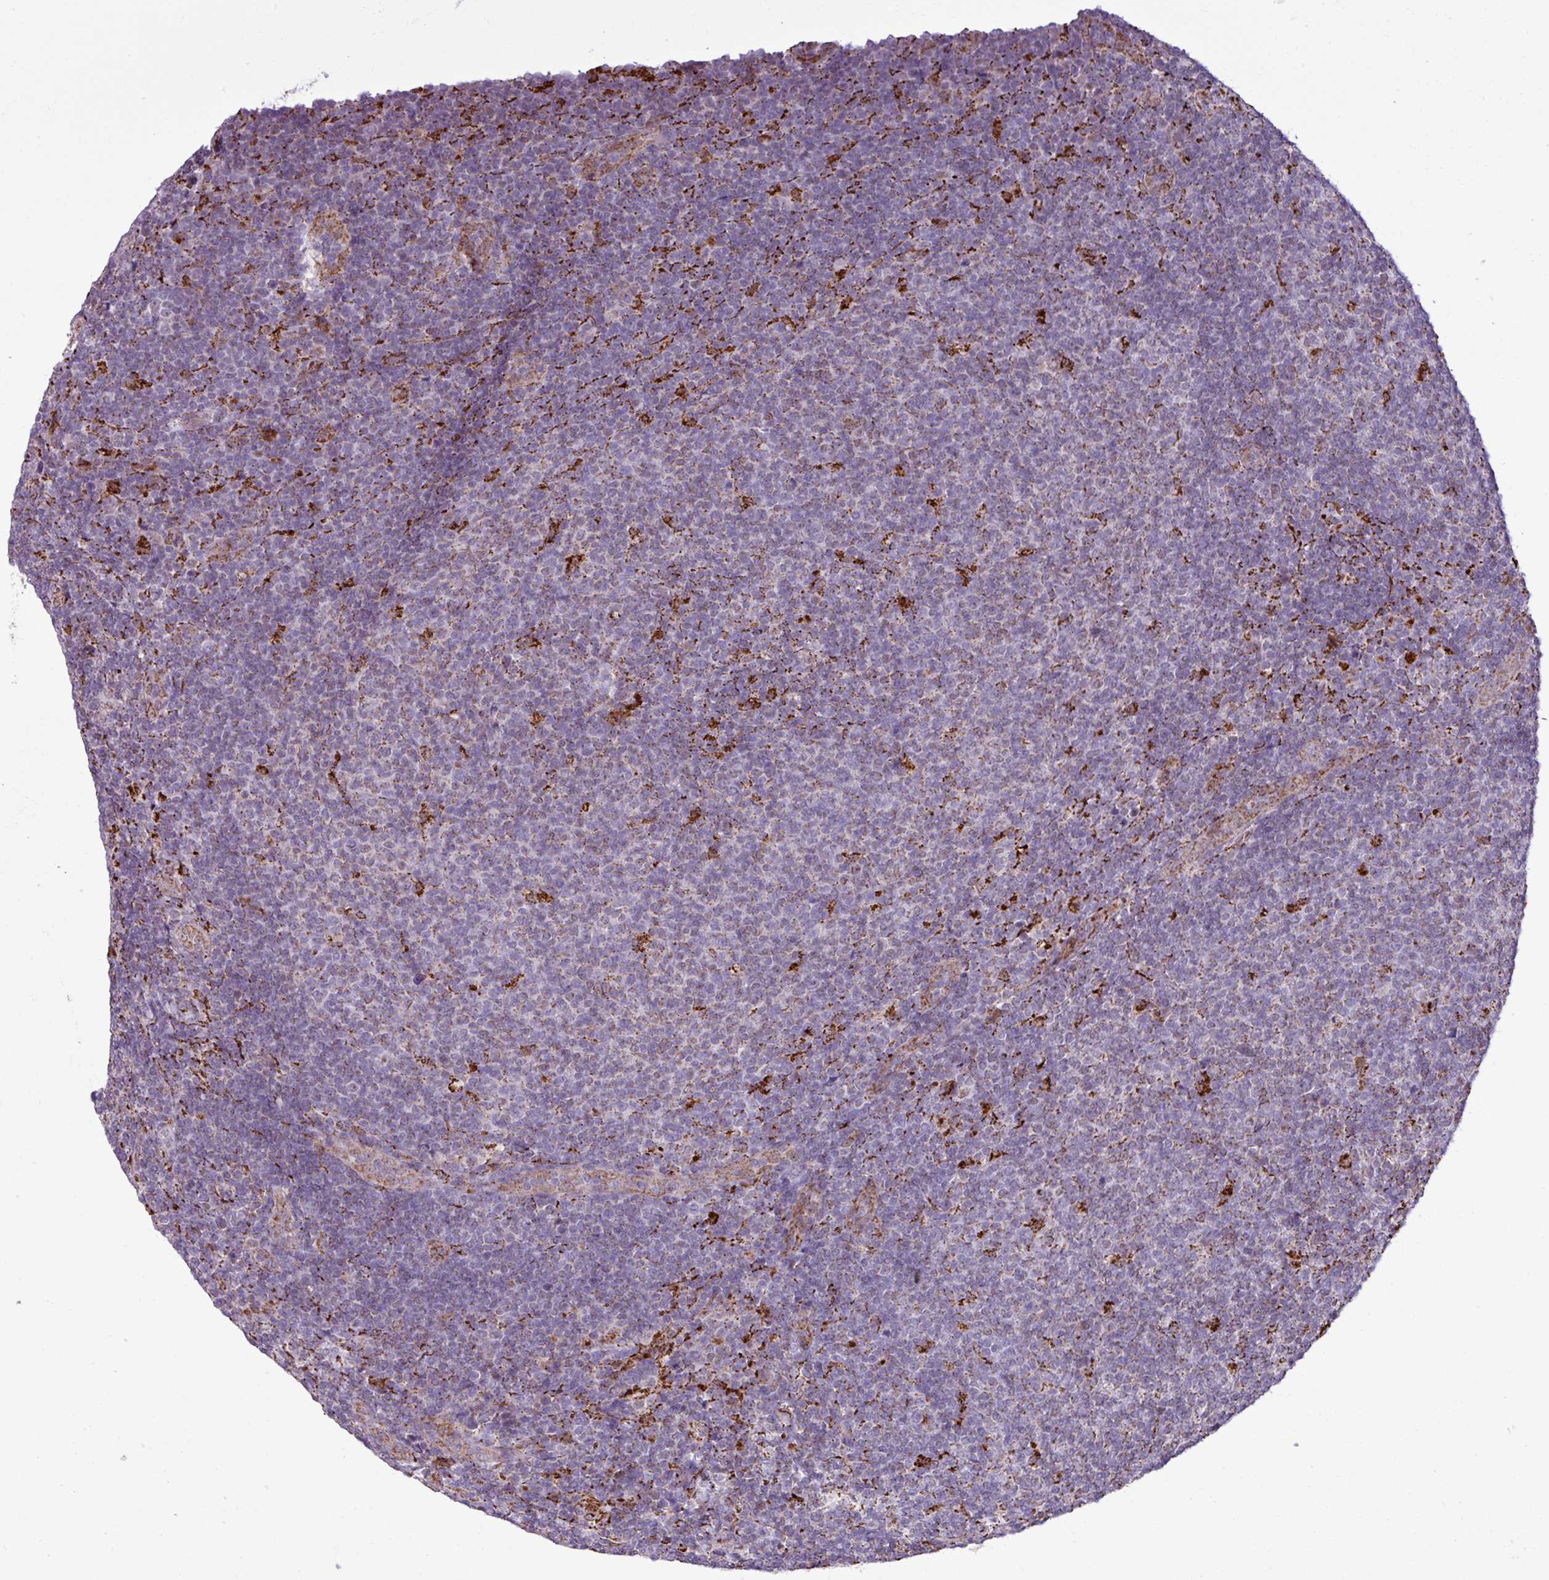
{"staining": {"intensity": "negative", "quantity": "none", "location": "none"}, "tissue": "lymphoma", "cell_type": "Tumor cells", "image_type": "cancer", "snomed": [{"axis": "morphology", "description": "Malignant lymphoma, non-Hodgkin's type, Low grade"}, {"axis": "topography", "description": "Lymph node"}], "caption": "Lymphoma was stained to show a protein in brown. There is no significant expression in tumor cells.", "gene": "SGPP1", "patient": {"sex": "male", "age": 66}}